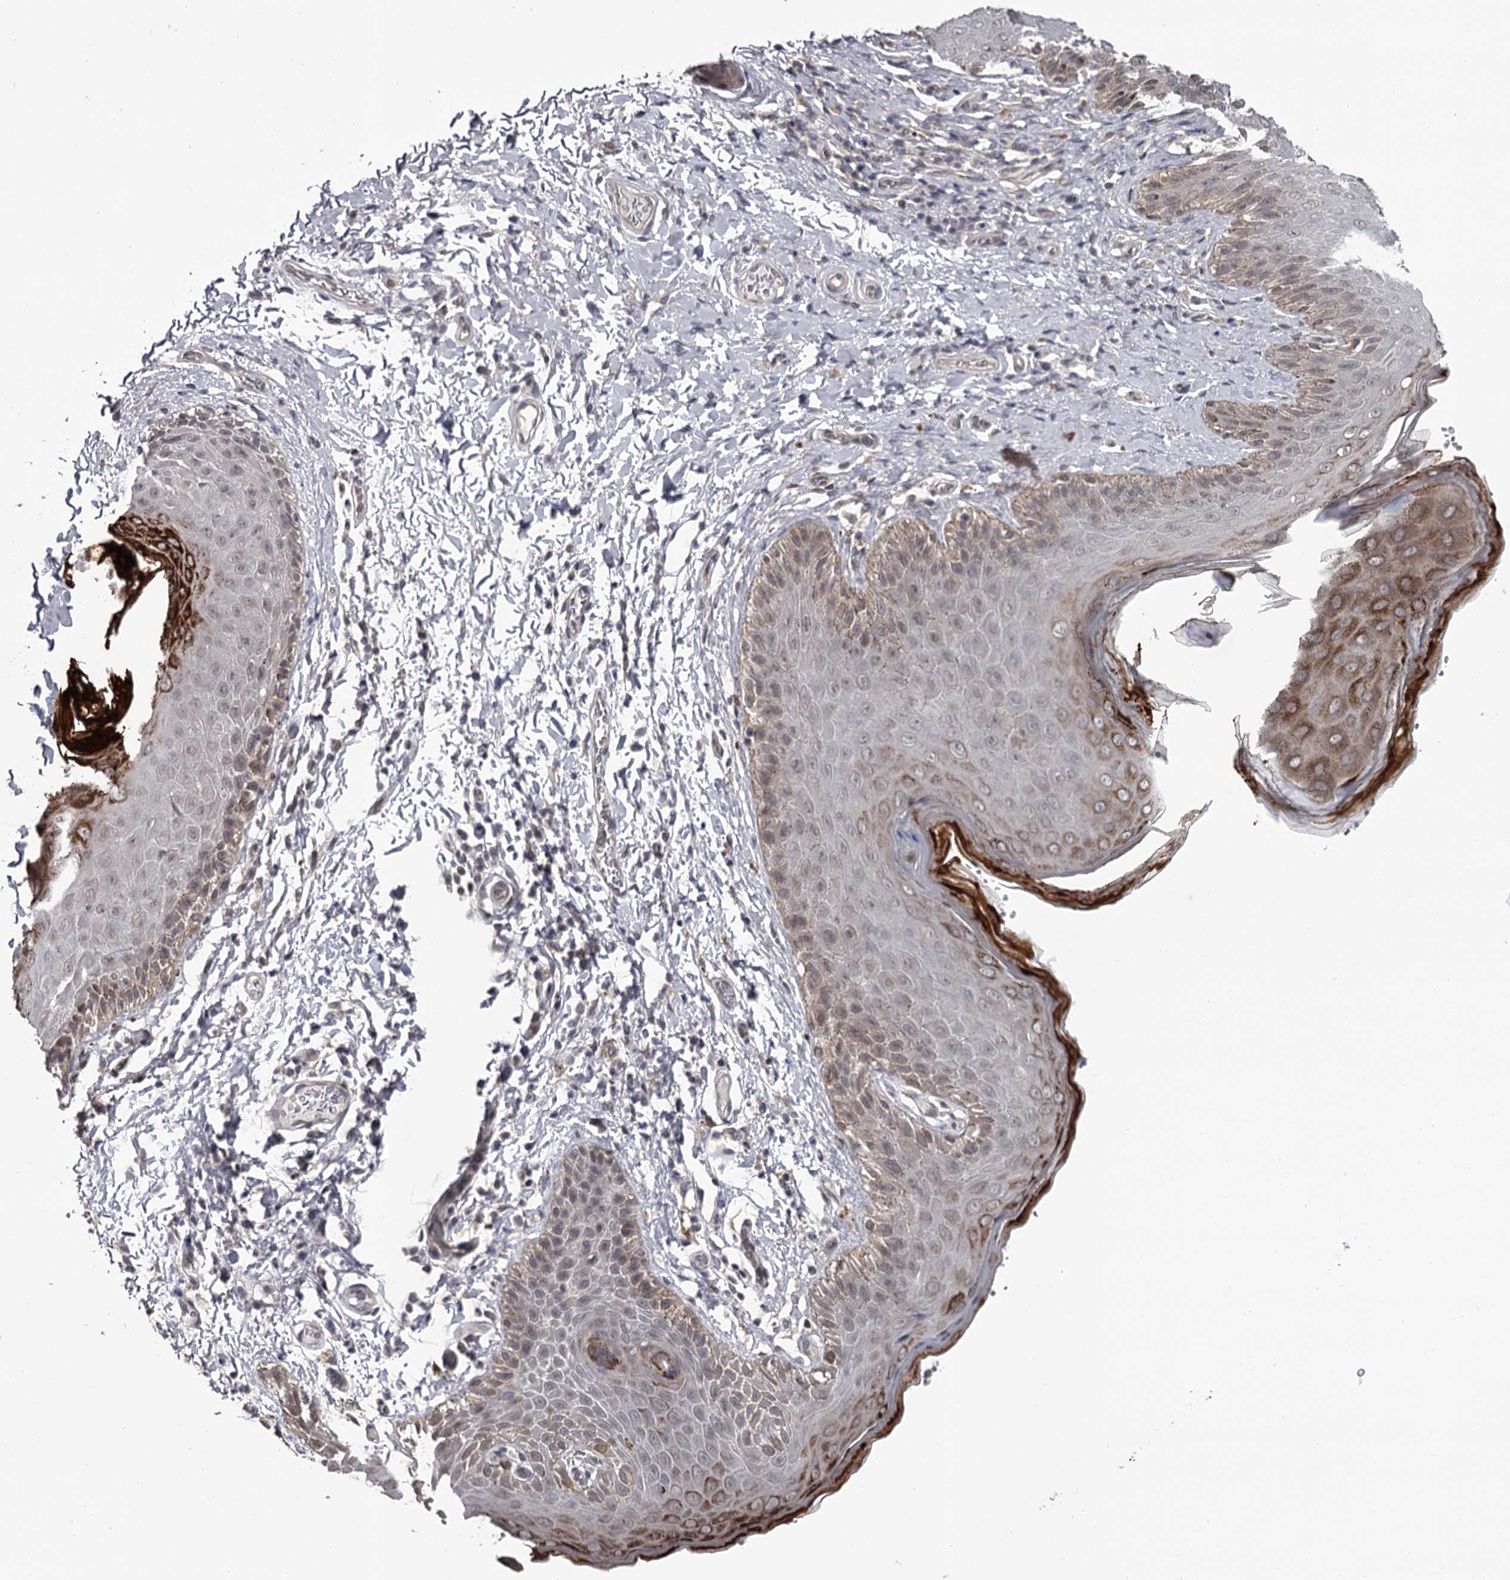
{"staining": {"intensity": "strong", "quantity": "<25%", "location": "cytoplasmic/membranous"}, "tissue": "skin", "cell_type": "Epidermal cells", "image_type": "normal", "snomed": [{"axis": "morphology", "description": "Normal tissue, NOS"}, {"axis": "topography", "description": "Anal"}], "caption": "An immunohistochemistry (IHC) image of normal tissue is shown. Protein staining in brown highlights strong cytoplasmic/membranous positivity in skin within epidermal cells. The staining is performed using DAB brown chromogen to label protein expression. The nuclei are counter-stained blue using hematoxylin.", "gene": "DAO", "patient": {"sex": "male", "age": 44}}